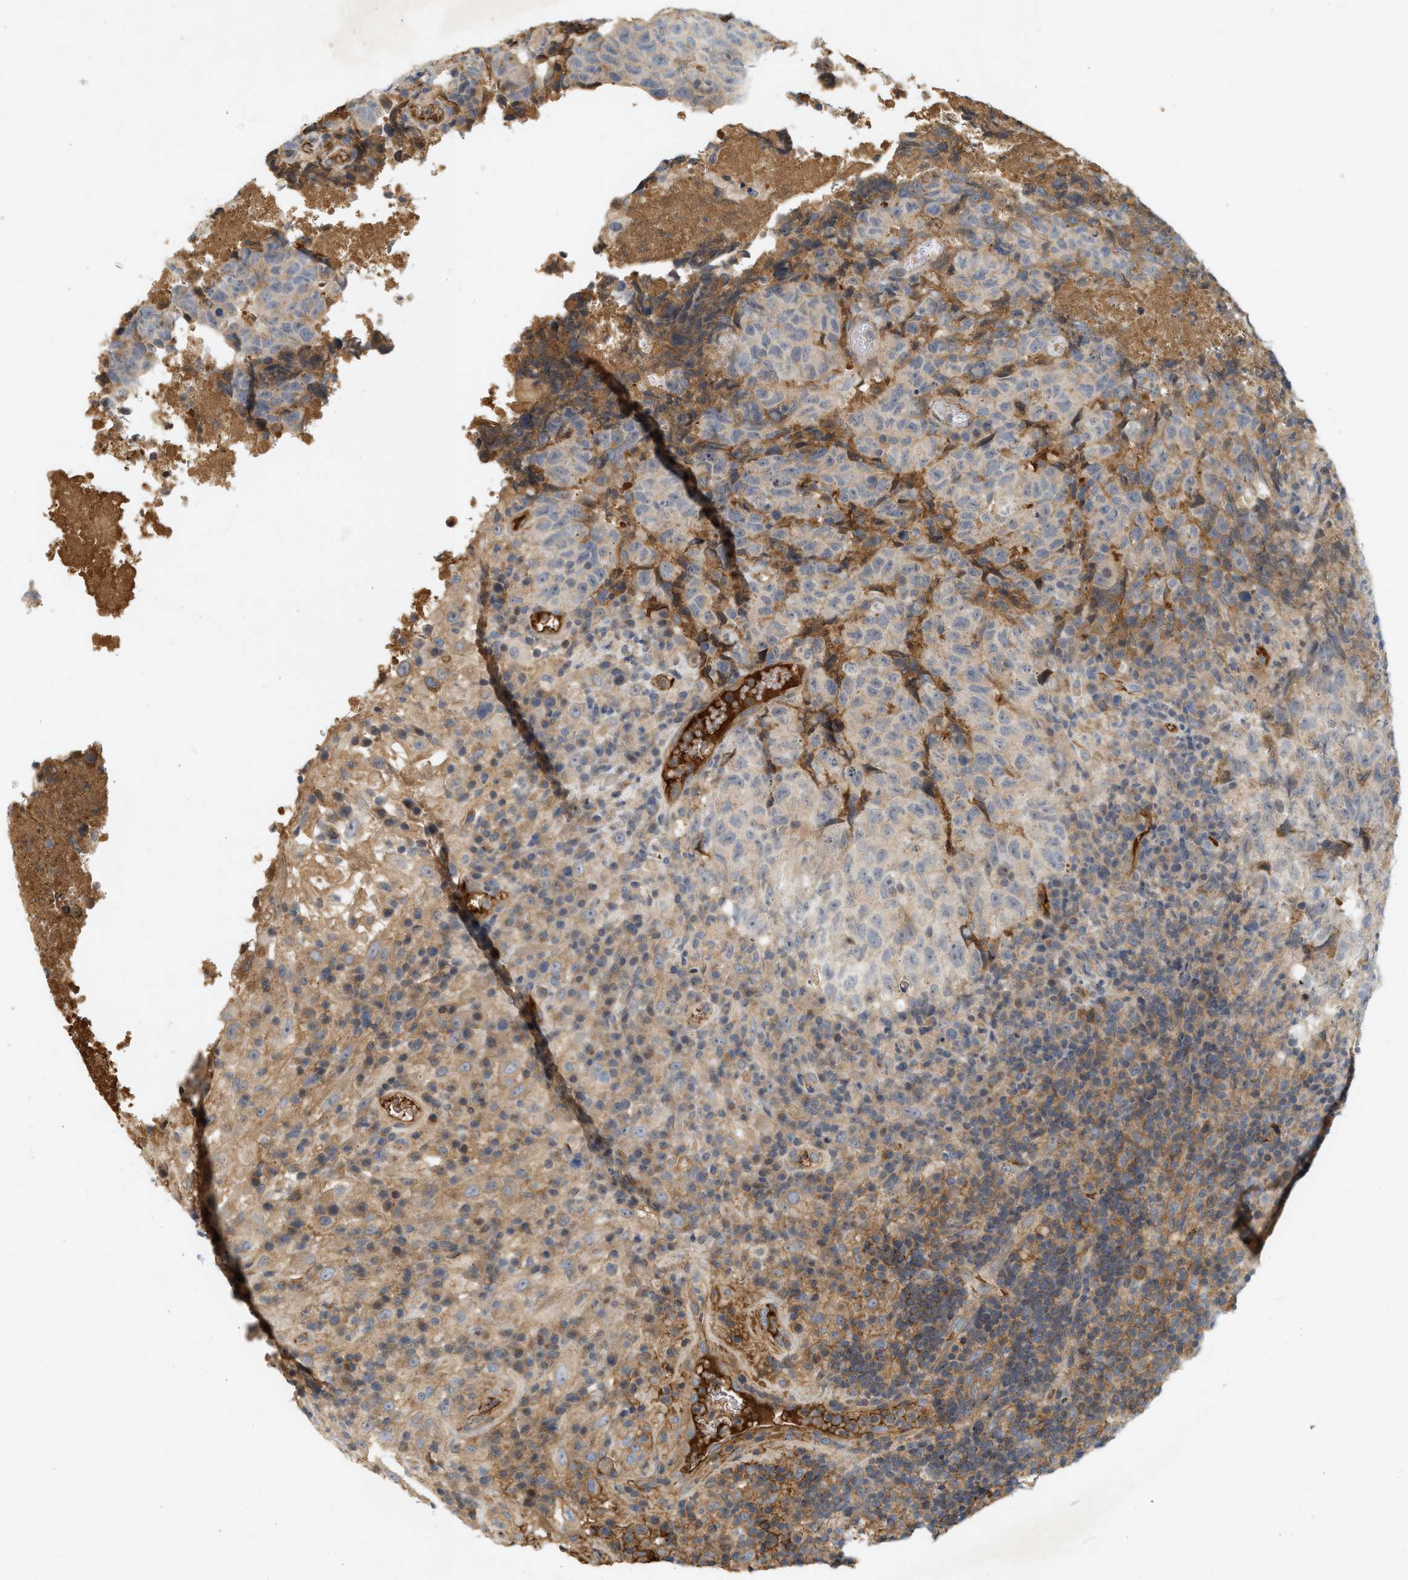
{"staining": {"intensity": "negative", "quantity": "none", "location": "none"}, "tissue": "testis cancer", "cell_type": "Tumor cells", "image_type": "cancer", "snomed": [{"axis": "morphology", "description": "Necrosis, NOS"}, {"axis": "morphology", "description": "Carcinoma, Embryonal, NOS"}, {"axis": "topography", "description": "Testis"}], "caption": "The immunohistochemistry (IHC) micrograph has no significant expression in tumor cells of testis embryonal carcinoma tissue.", "gene": "F8", "patient": {"sex": "male", "age": 19}}